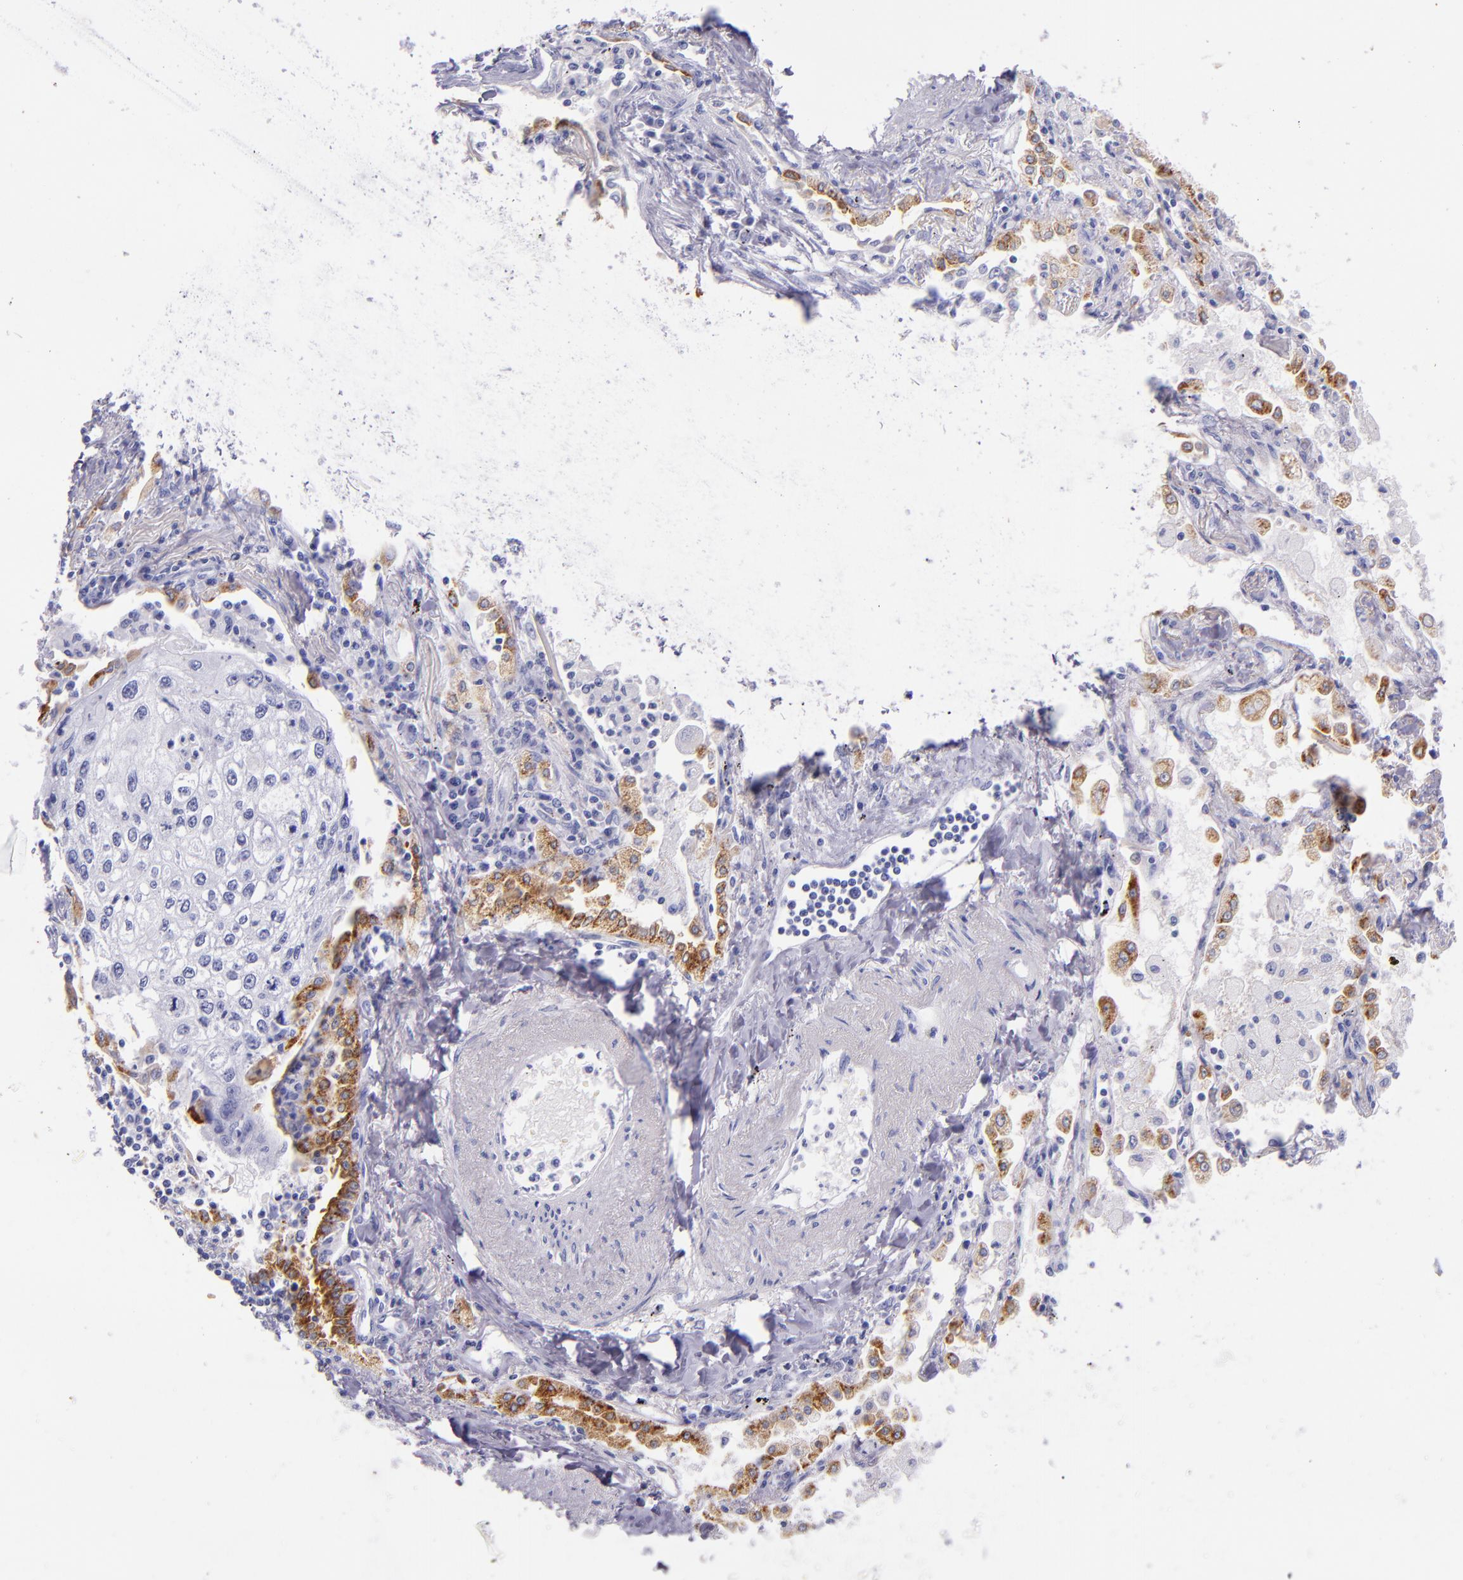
{"staining": {"intensity": "negative", "quantity": "none", "location": "none"}, "tissue": "lung cancer", "cell_type": "Tumor cells", "image_type": "cancer", "snomed": [{"axis": "morphology", "description": "Squamous cell carcinoma, NOS"}, {"axis": "topography", "description": "Lung"}], "caption": "Immunohistochemistry image of neoplastic tissue: human lung squamous cell carcinoma stained with DAB (3,3'-diaminobenzidine) demonstrates no significant protein expression in tumor cells.", "gene": "SFTPB", "patient": {"sex": "male", "age": 75}}